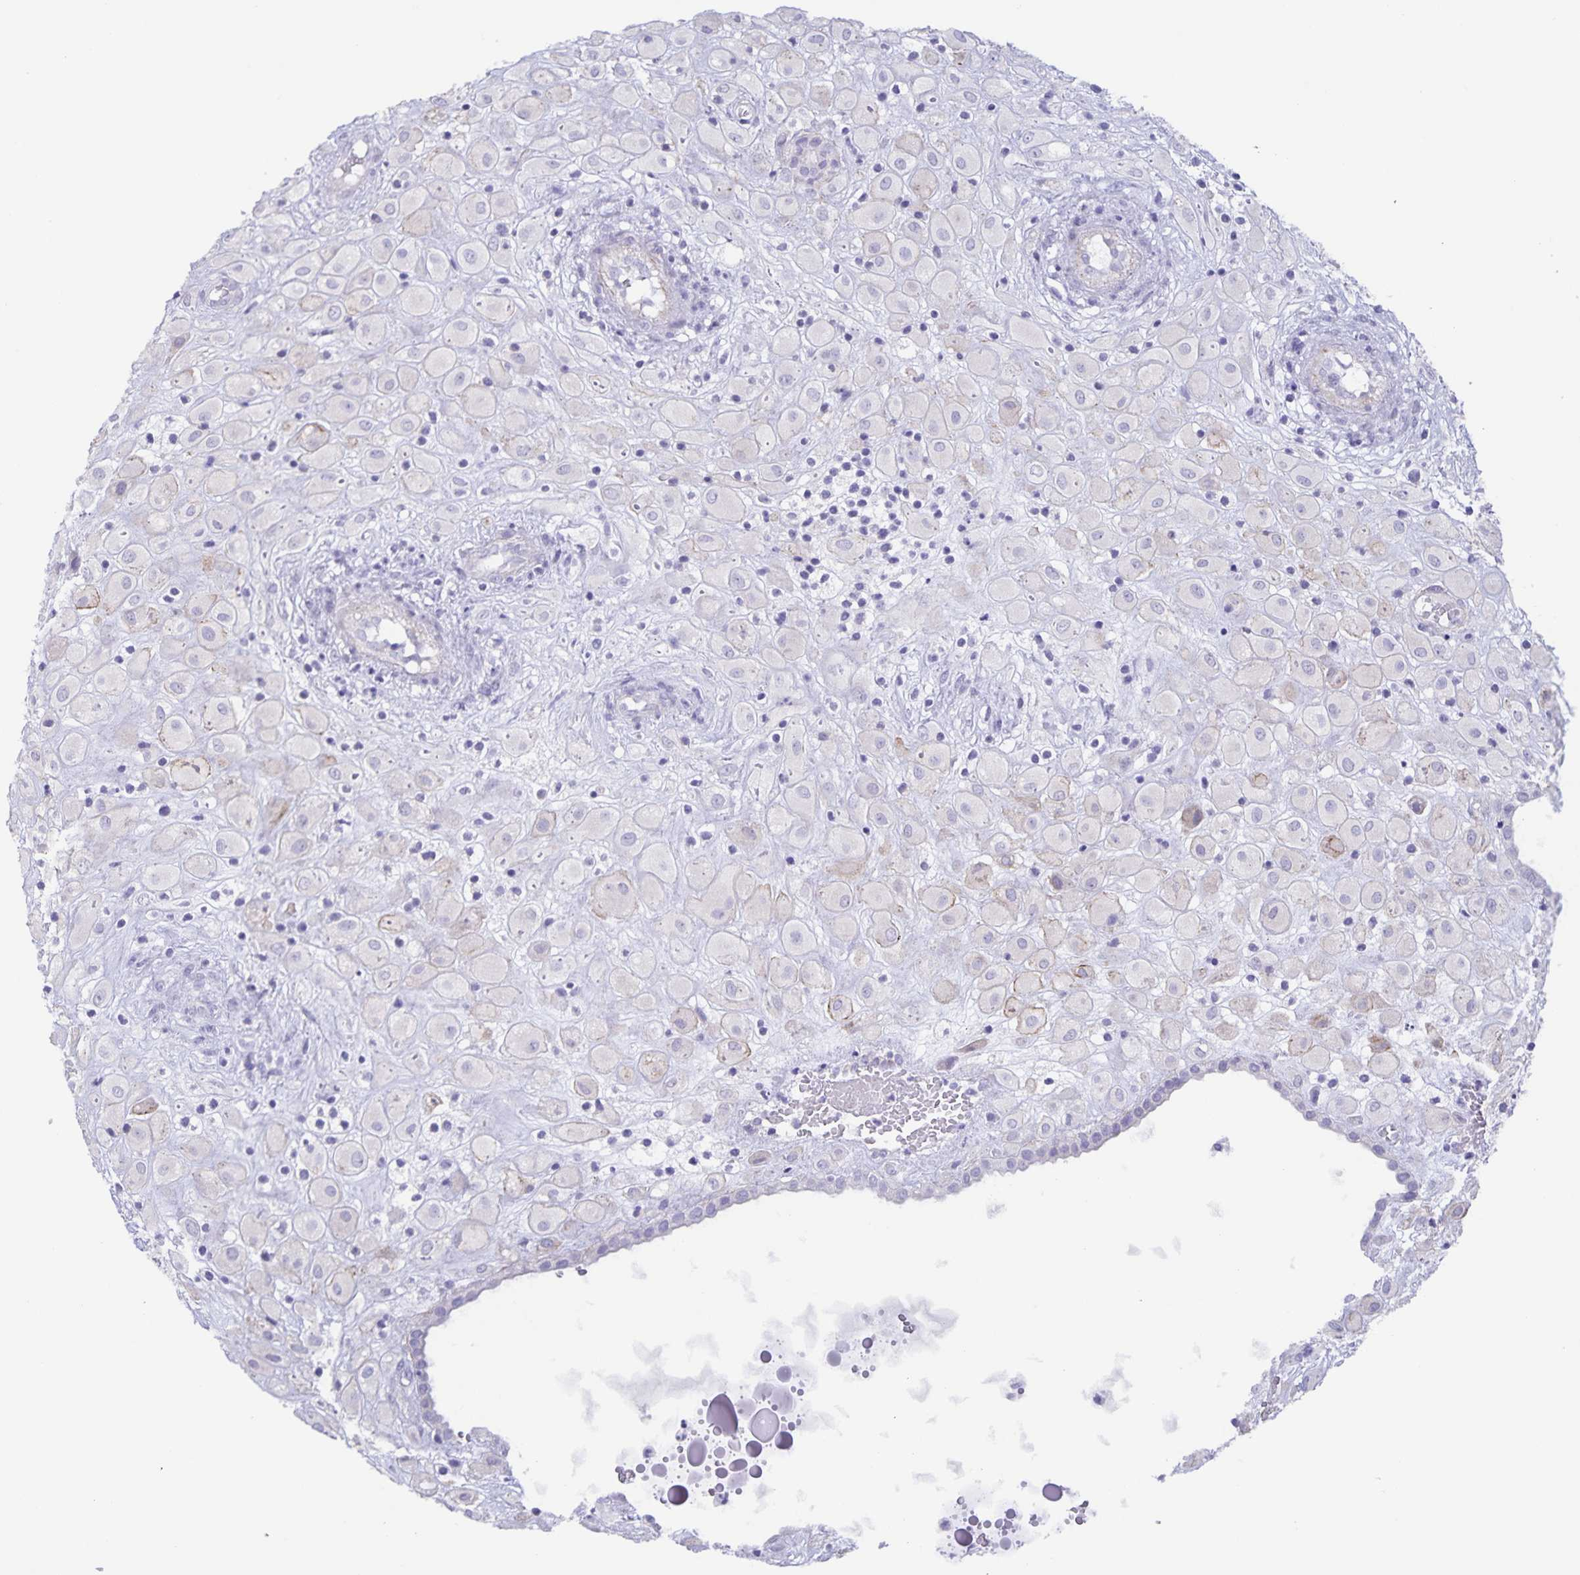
{"staining": {"intensity": "negative", "quantity": "none", "location": "none"}, "tissue": "placenta", "cell_type": "Decidual cells", "image_type": "normal", "snomed": [{"axis": "morphology", "description": "Normal tissue, NOS"}, {"axis": "topography", "description": "Placenta"}], "caption": "A high-resolution histopathology image shows IHC staining of normal placenta, which exhibits no significant staining in decidual cells.", "gene": "AQP4", "patient": {"sex": "female", "age": 24}}